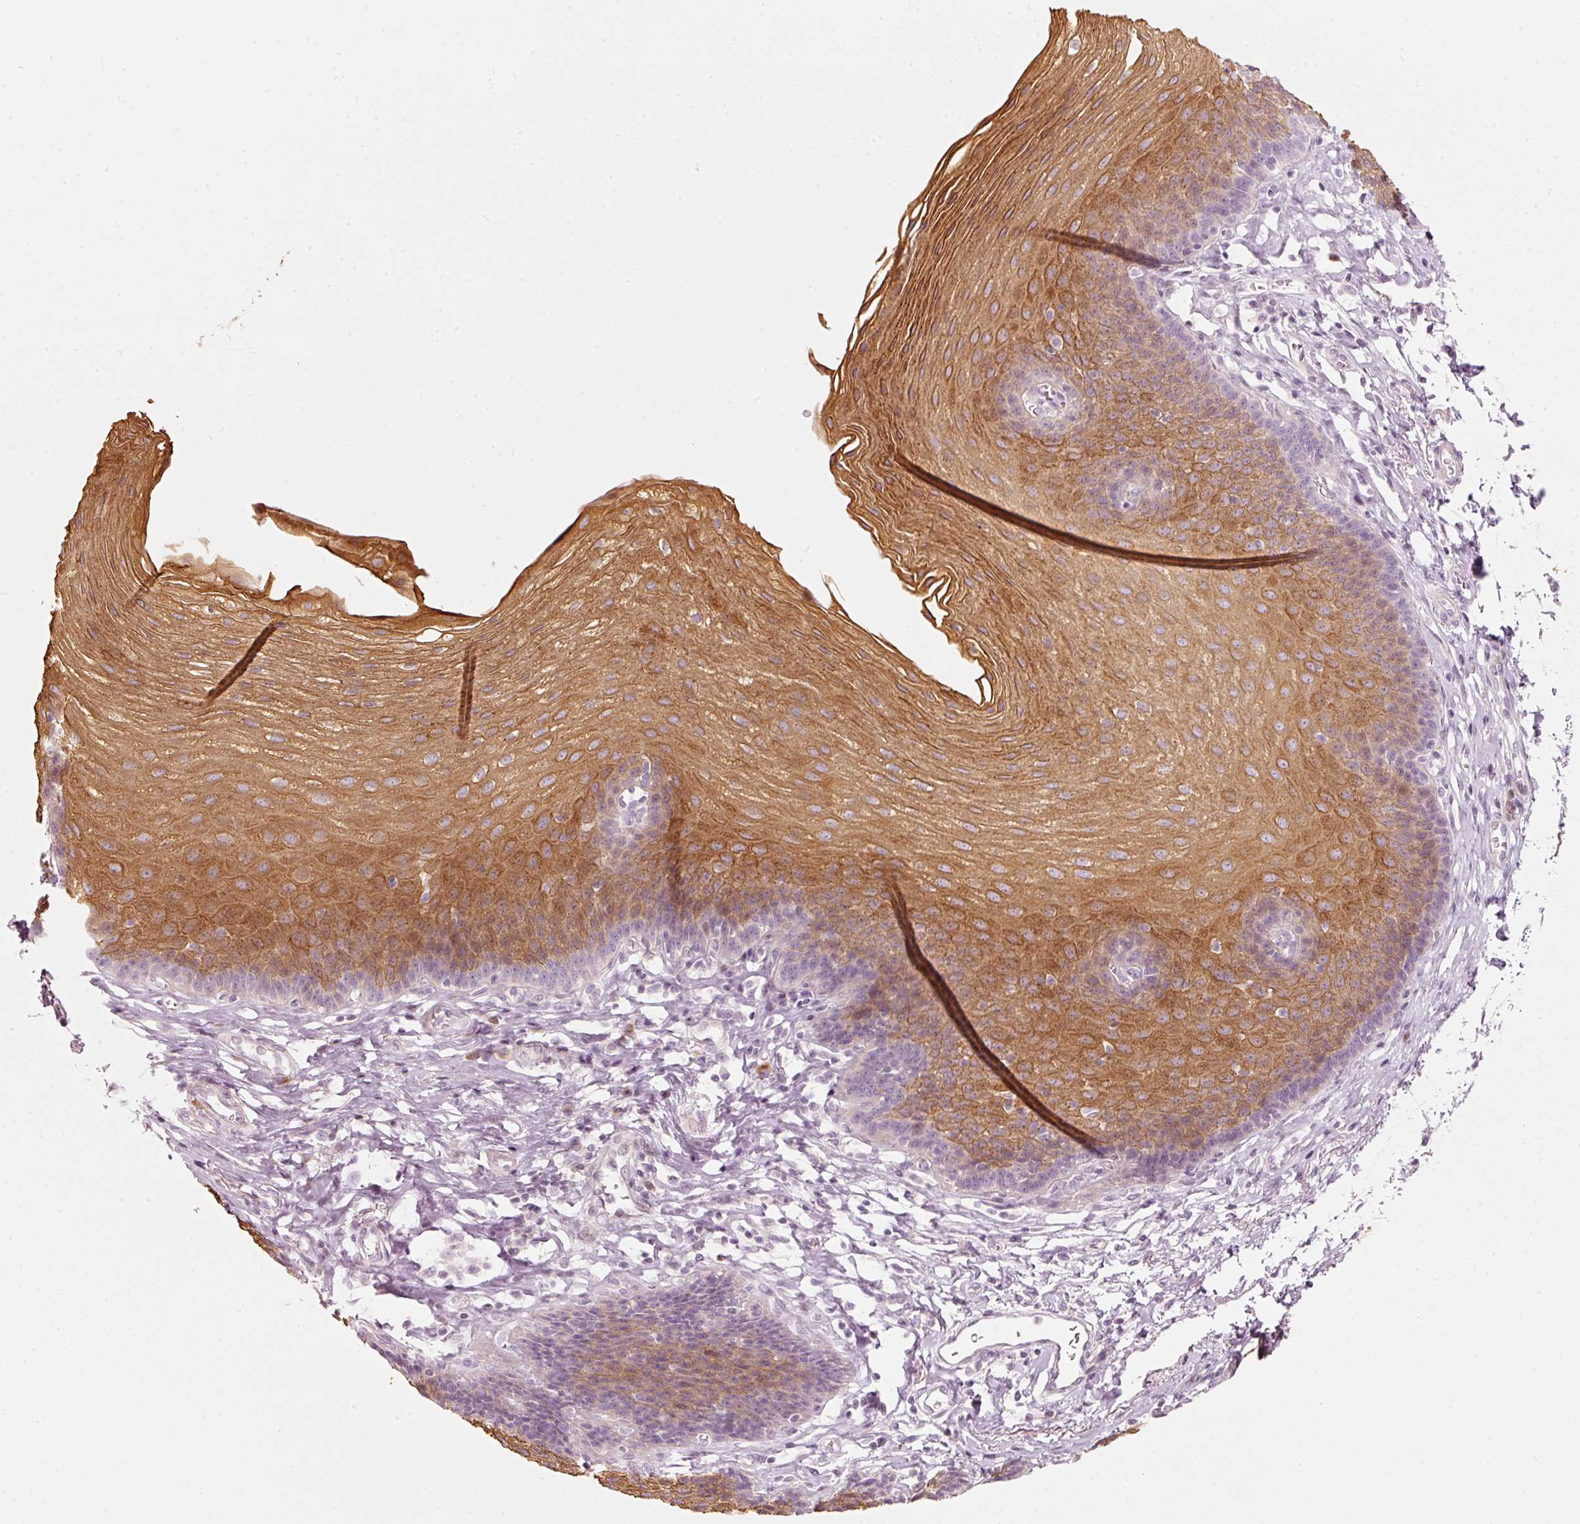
{"staining": {"intensity": "strong", "quantity": ">75%", "location": "cytoplasmic/membranous"}, "tissue": "esophagus", "cell_type": "Squamous epithelial cells", "image_type": "normal", "snomed": [{"axis": "morphology", "description": "Normal tissue, NOS"}, {"axis": "topography", "description": "Esophagus"}], "caption": "Benign esophagus shows strong cytoplasmic/membranous staining in about >75% of squamous epithelial cells.", "gene": "SLC20A1", "patient": {"sex": "female", "age": 81}}